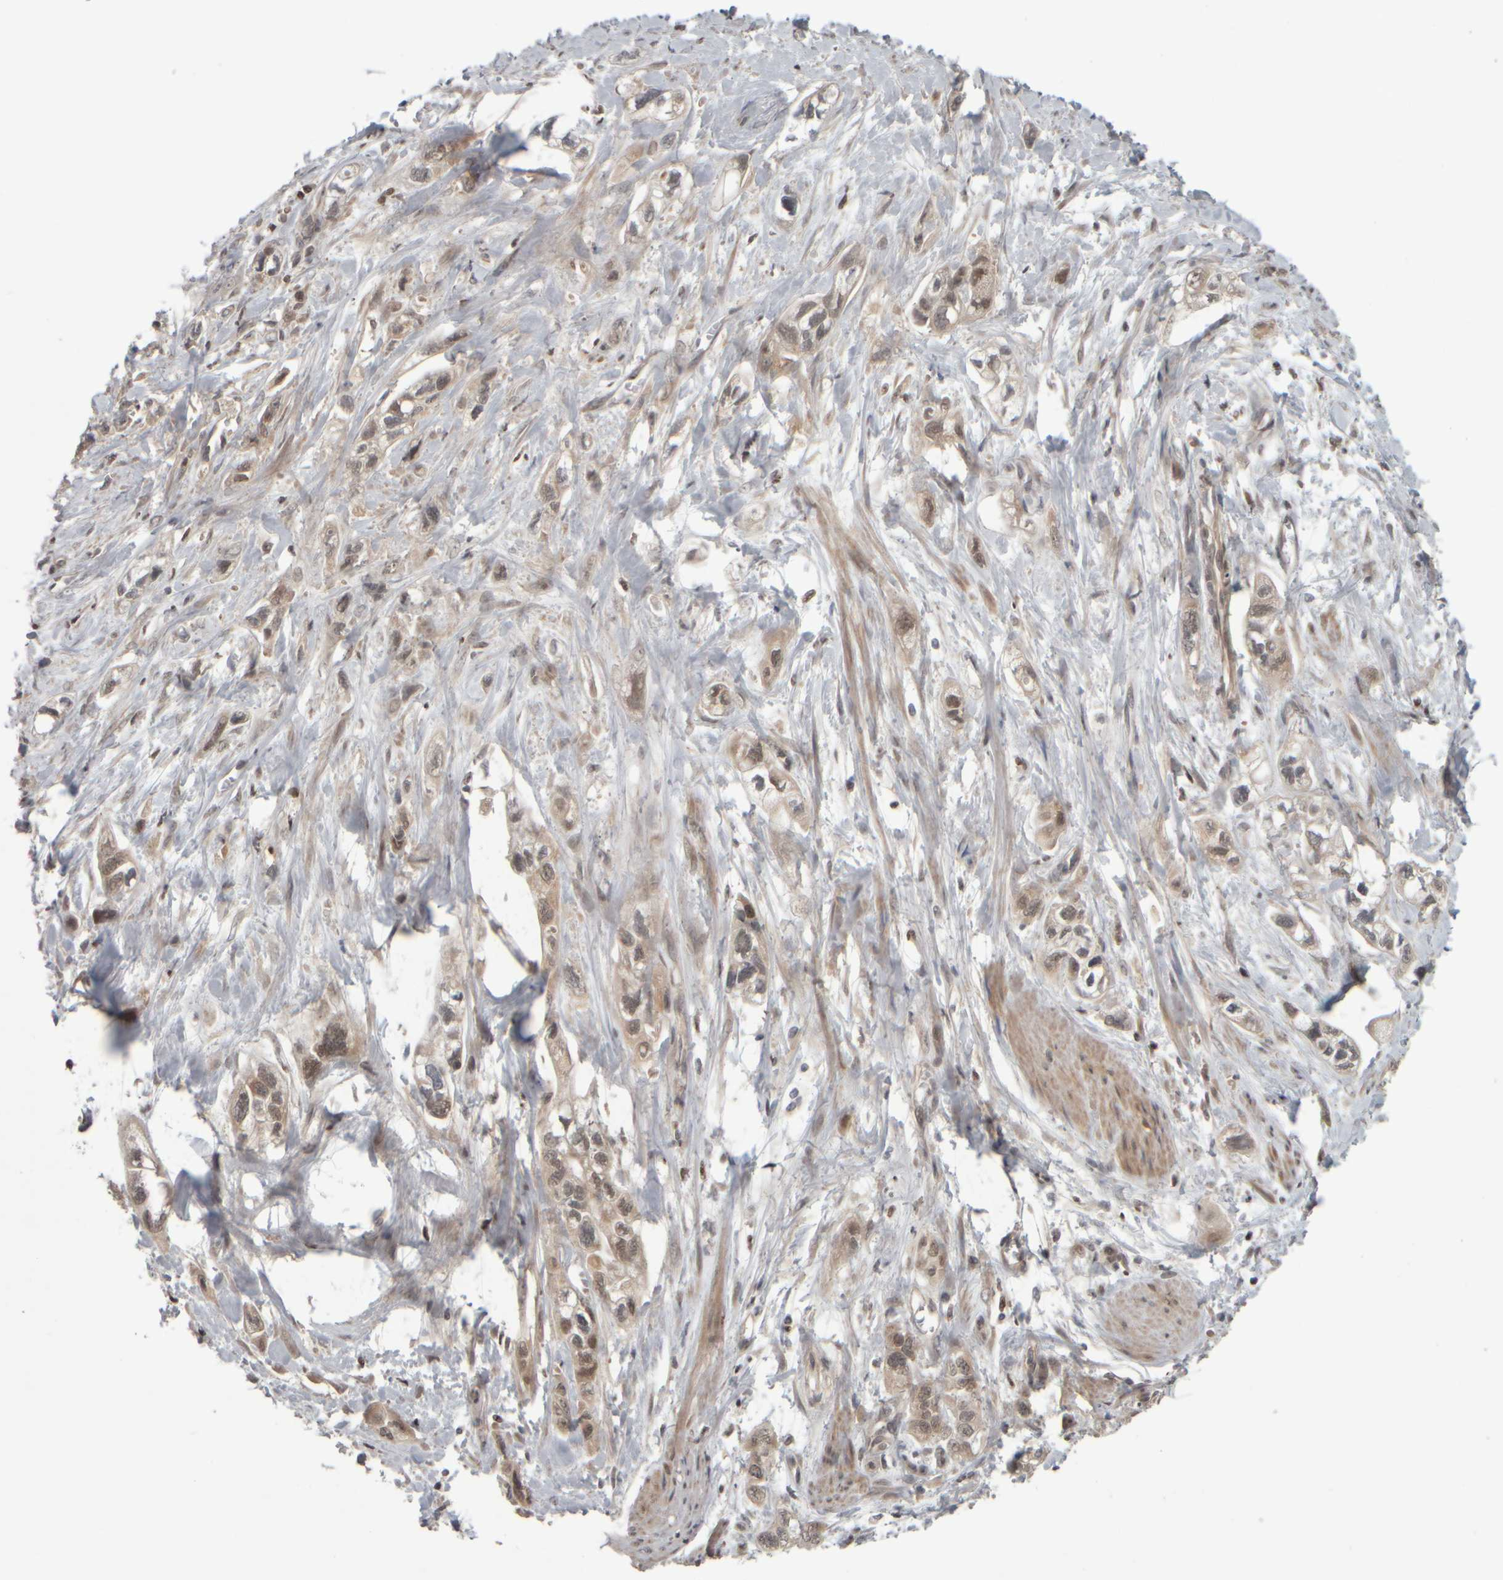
{"staining": {"intensity": "weak", "quantity": ">75%", "location": "nuclear"}, "tissue": "pancreatic cancer", "cell_type": "Tumor cells", "image_type": "cancer", "snomed": [{"axis": "morphology", "description": "Adenocarcinoma, NOS"}, {"axis": "topography", "description": "Pancreas"}], "caption": "Pancreatic cancer stained with DAB immunohistochemistry shows low levels of weak nuclear expression in about >75% of tumor cells. Using DAB (3,3'-diaminobenzidine) (brown) and hematoxylin (blue) stains, captured at high magnification using brightfield microscopy.", "gene": "CWC27", "patient": {"sex": "male", "age": 74}}